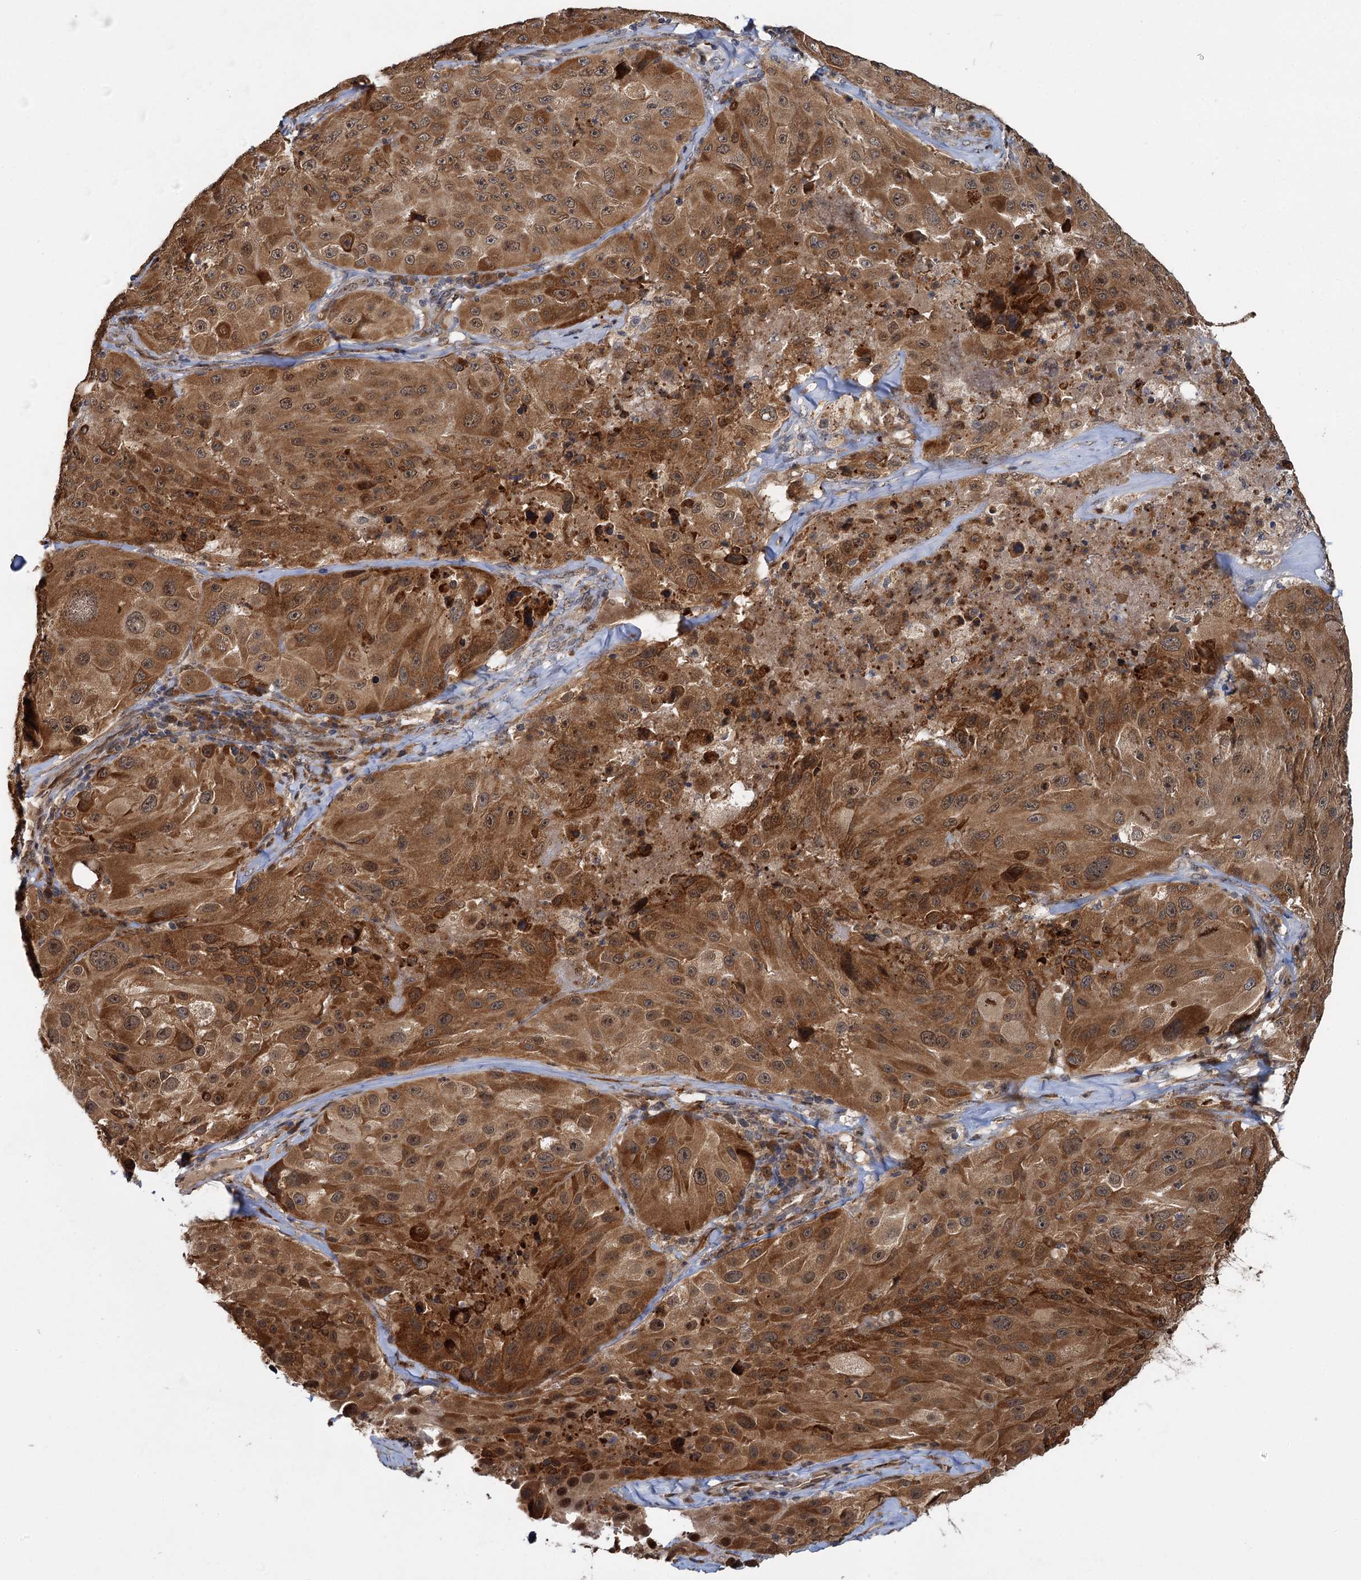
{"staining": {"intensity": "strong", "quantity": ">75%", "location": "cytoplasmic/membranous"}, "tissue": "melanoma", "cell_type": "Tumor cells", "image_type": "cancer", "snomed": [{"axis": "morphology", "description": "Malignant melanoma, Metastatic site"}, {"axis": "topography", "description": "Lymph node"}], "caption": "Protein analysis of melanoma tissue demonstrates strong cytoplasmic/membranous expression in about >75% of tumor cells.", "gene": "APBA2", "patient": {"sex": "male", "age": 62}}